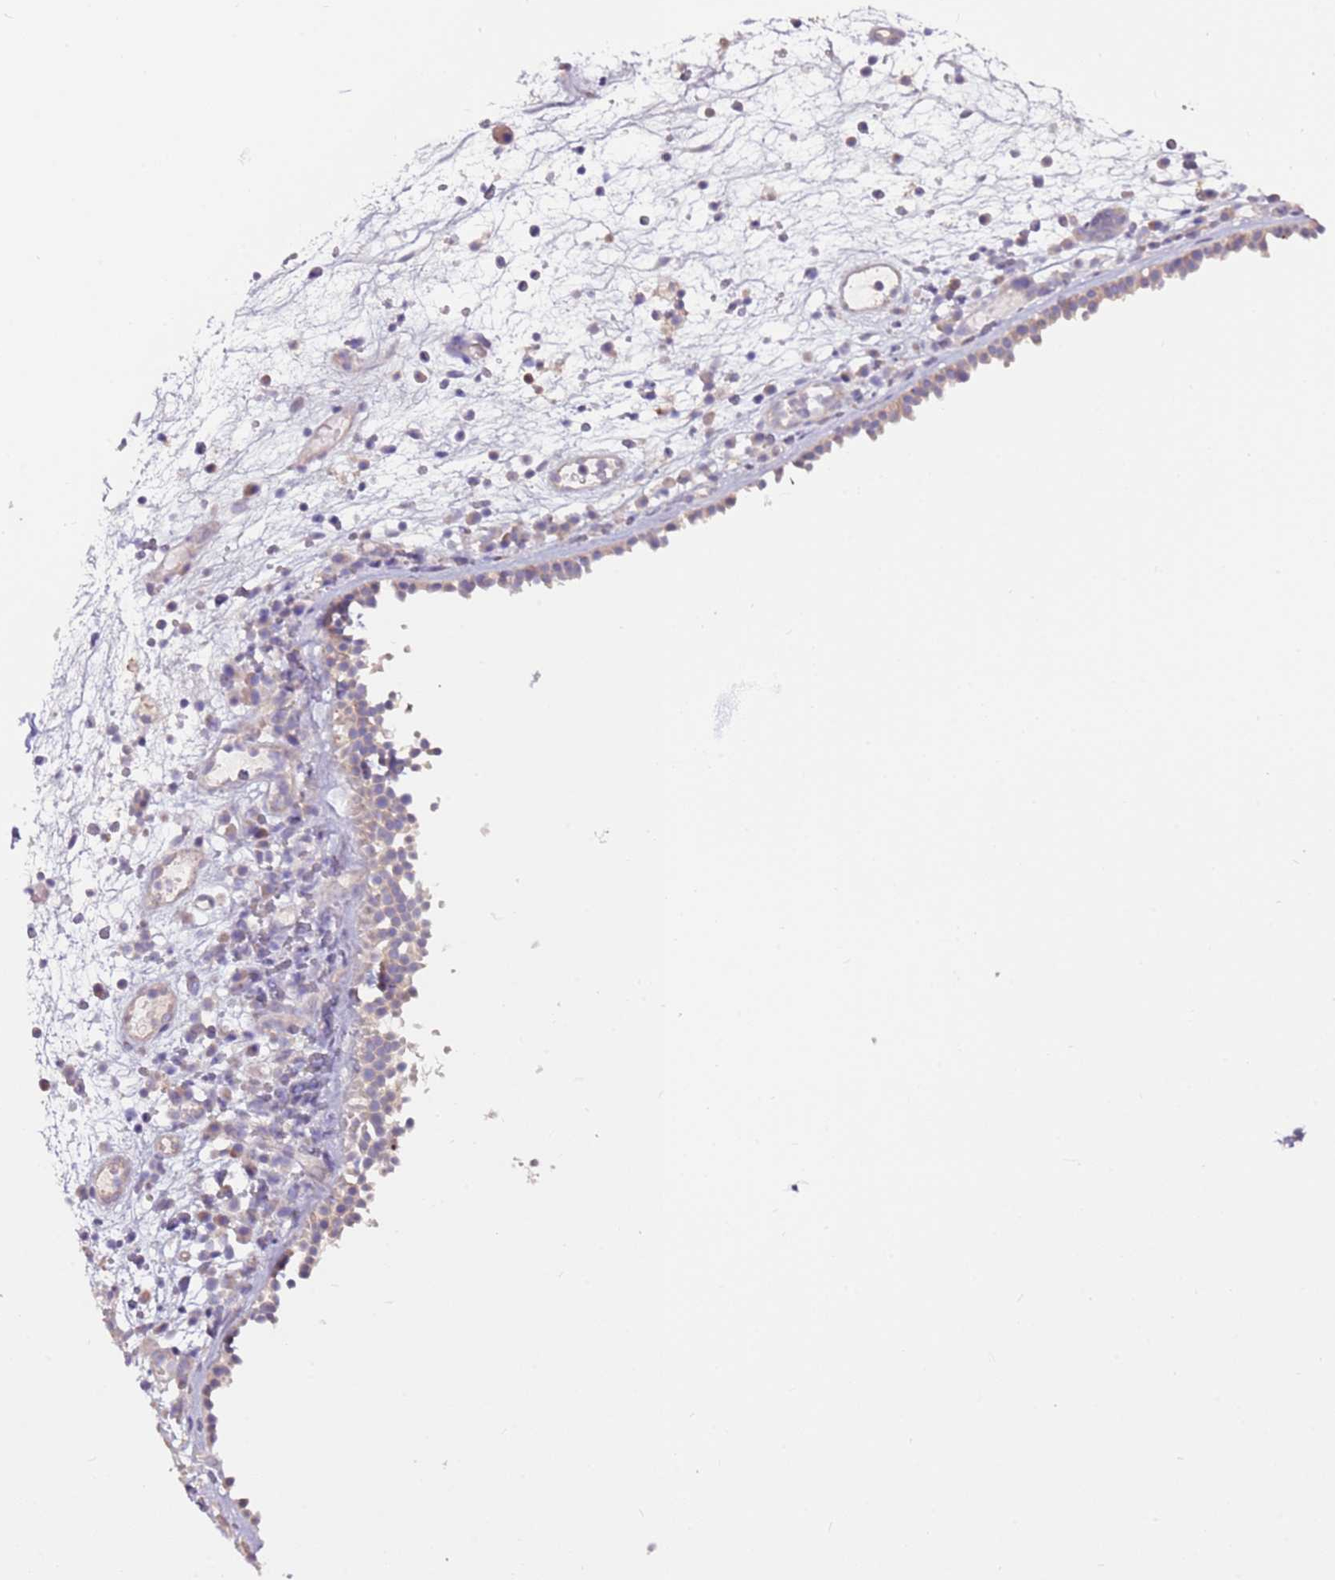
{"staining": {"intensity": "weak", "quantity": "25%-75%", "location": "cytoplasmic/membranous"}, "tissue": "nasopharynx", "cell_type": "Respiratory epithelial cells", "image_type": "normal", "snomed": [{"axis": "morphology", "description": "Normal tissue, NOS"}, {"axis": "morphology", "description": "Inflammation, NOS"}, {"axis": "morphology", "description": "Malignant melanoma, Metastatic site"}, {"axis": "topography", "description": "Nasopharynx"}], "caption": "DAB (3,3'-diaminobenzidine) immunohistochemical staining of benign nasopharynx displays weak cytoplasmic/membranous protein staining in approximately 25%-75% of respiratory epithelial cells.", "gene": "SRRM5", "patient": {"sex": "male", "age": 70}}